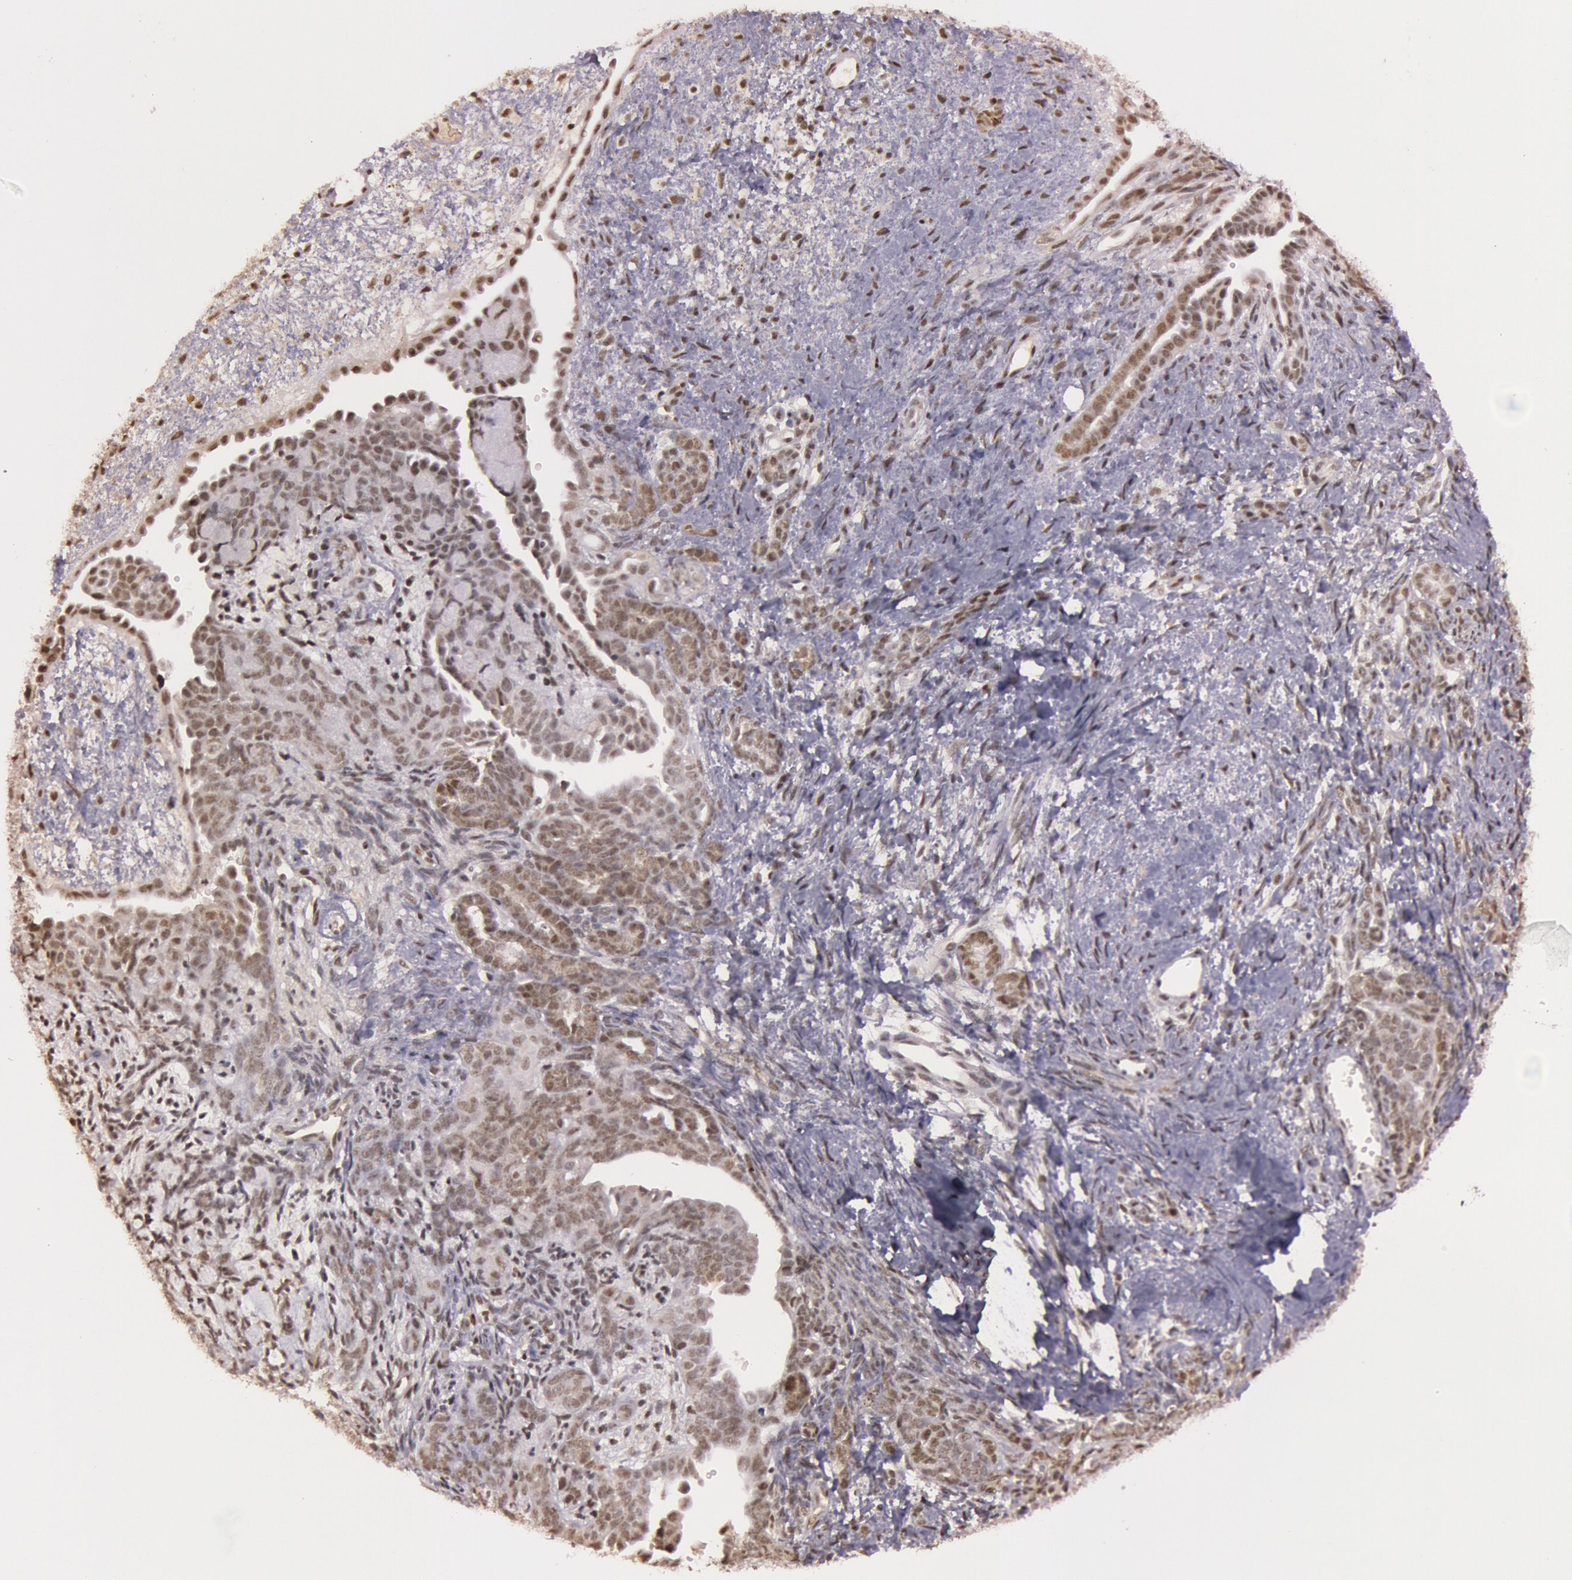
{"staining": {"intensity": "weak", "quantity": "25%-75%", "location": "nuclear"}, "tissue": "endometrial cancer", "cell_type": "Tumor cells", "image_type": "cancer", "snomed": [{"axis": "morphology", "description": "Neoplasm, malignant, NOS"}, {"axis": "topography", "description": "Endometrium"}], "caption": "The histopathology image demonstrates a brown stain indicating the presence of a protein in the nuclear of tumor cells in endometrial cancer (malignant neoplasm).", "gene": "TASL", "patient": {"sex": "female", "age": 74}}